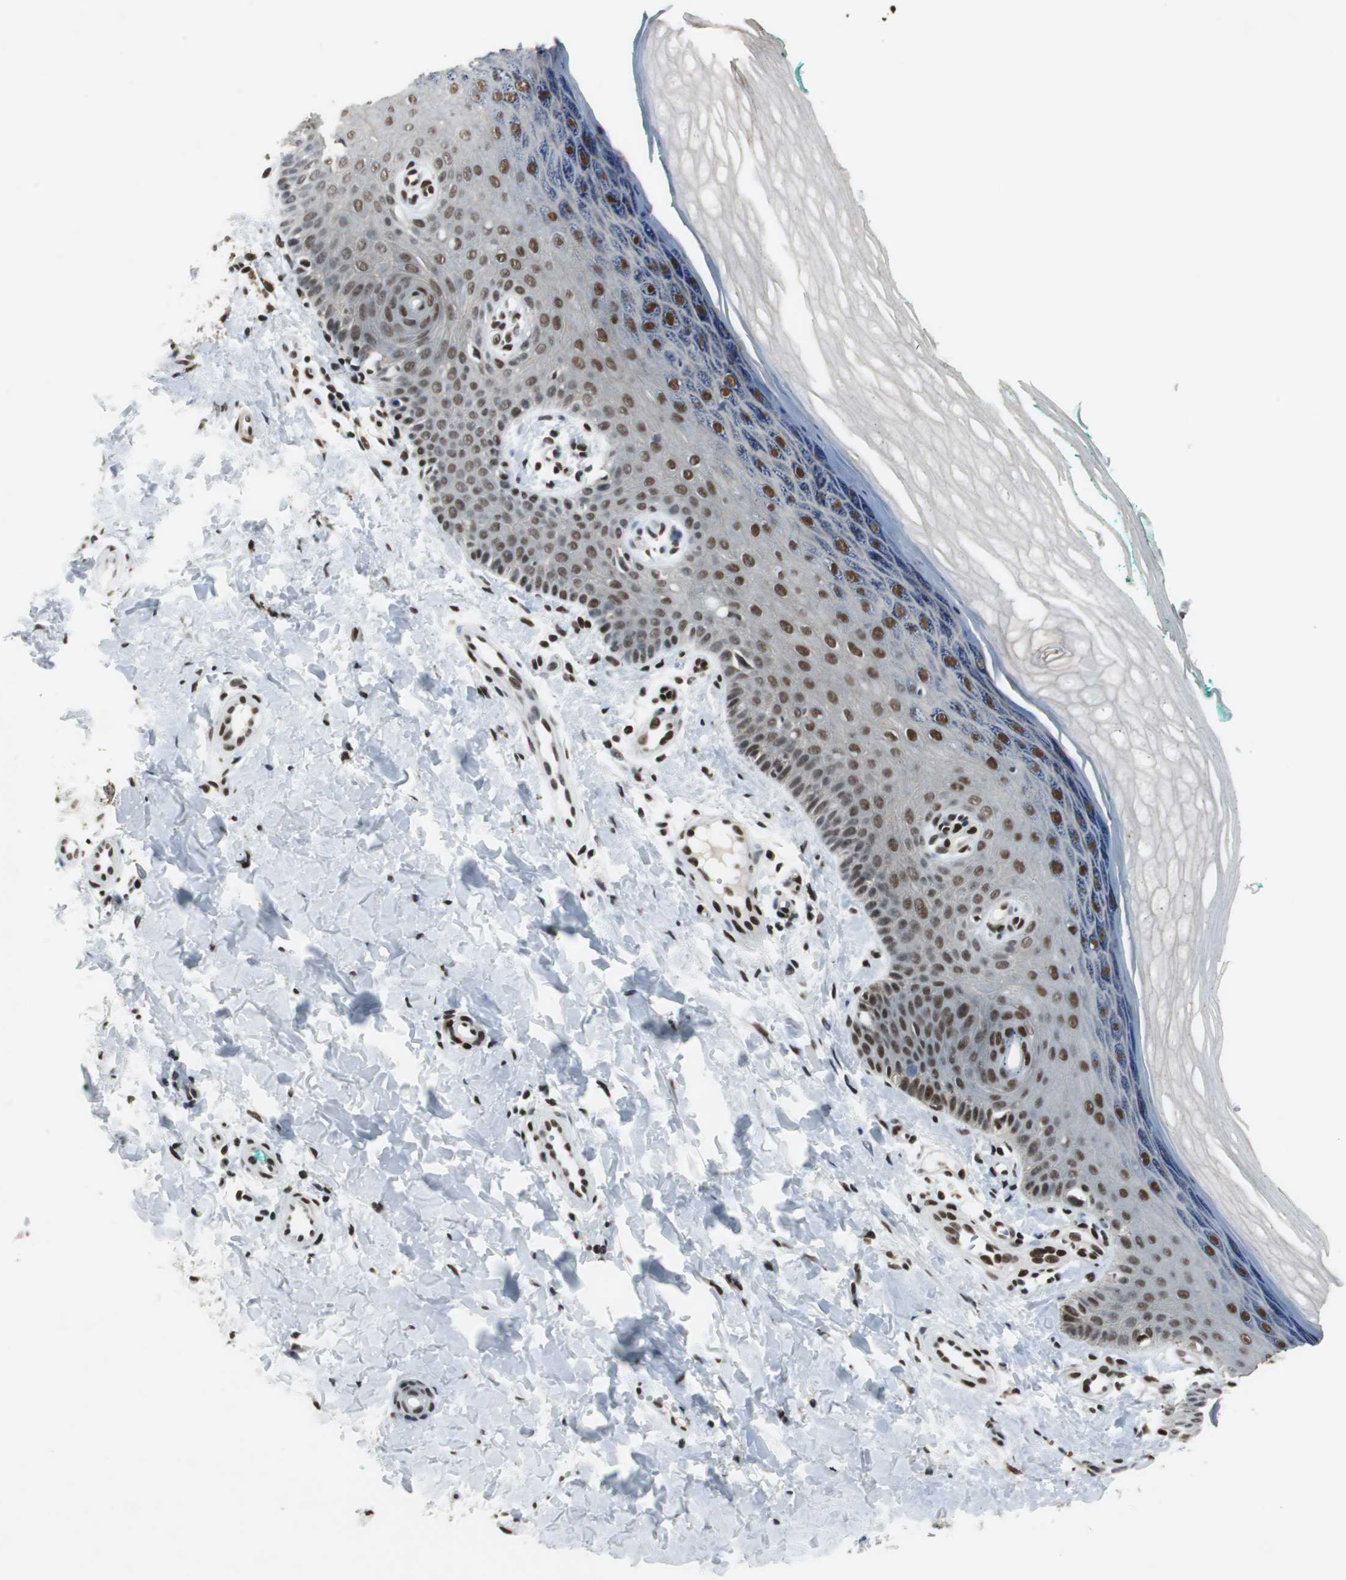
{"staining": {"intensity": "moderate", "quantity": ">75%", "location": "nuclear"}, "tissue": "skin", "cell_type": "Fibroblasts", "image_type": "normal", "snomed": [{"axis": "morphology", "description": "Normal tissue, NOS"}, {"axis": "topography", "description": "Skin"}], "caption": "Immunohistochemistry (IHC) staining of benign skin, which shows medium levels of moderate nuclear positivity in approximately >75% of fibroblasts indicating moderate nuclear protein expression. The staining was performed using DAB (3,3'-diaminobenzidine) (brown) for protein detection and nuclei were counterstained in hematoxylin (blue).", "gene": "MEF2D", "patient": {"sex": "male", "age": 26}}